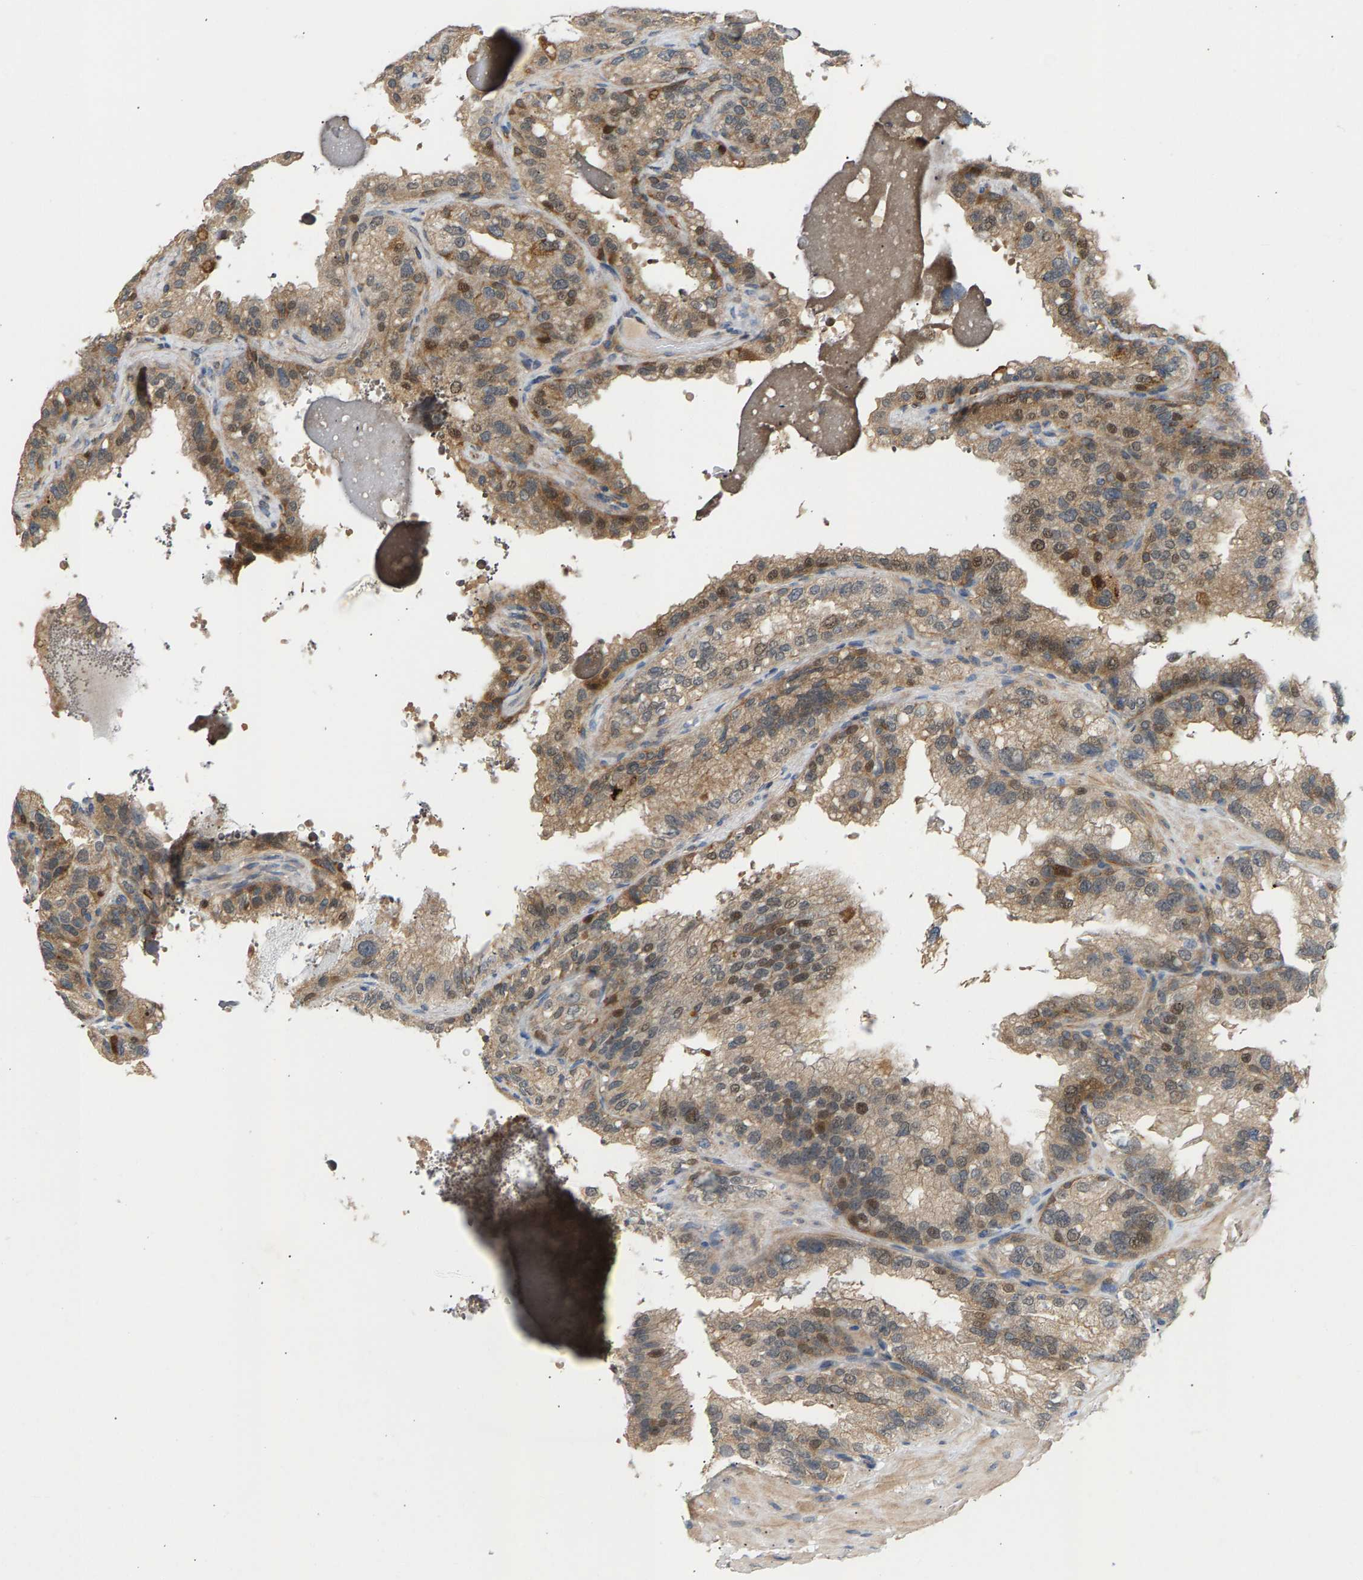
{"staining": {"intensity": "moderate", "quantity": ">75%", "location": "cytoplasmic/membranous,nuclear"}, "tissue": "seminal vesicle", "cell_type": "Glandular cells", "image_type": "normal", "snomed": [{"axis": "morphology", "description": "Normal tissue, NOS"}, {"axis": "topography", "description": "Seminal veicle"}], "caption": "Immunohistochemical staining of unremarkable human seminal vesicle displays moderate cytoplasmic/membranous,nuclear protein staining in approximately >75% of glandular cells.", "gene": "KRTAP27", "patient": {"sex": "male", "age": 68}}